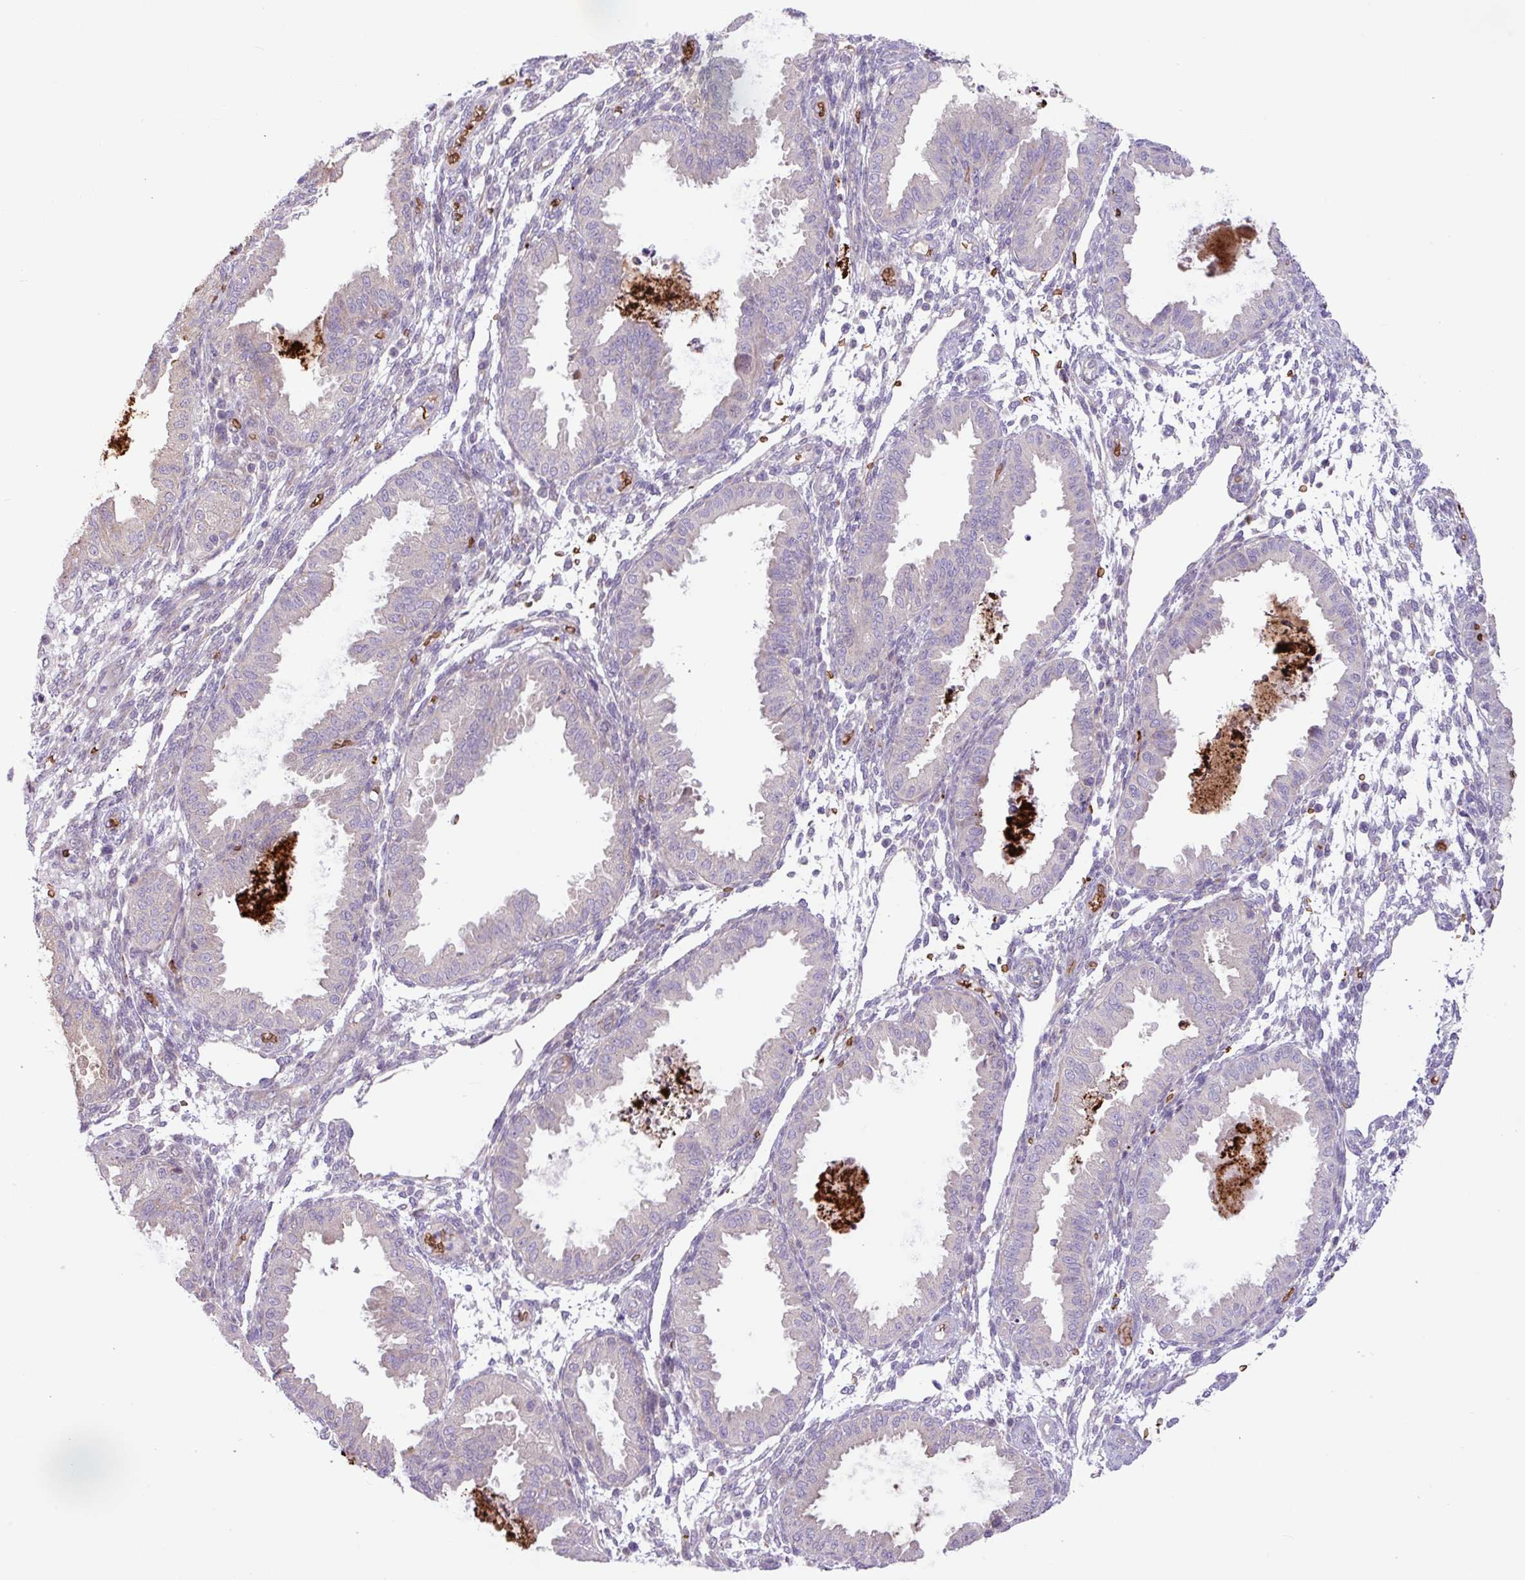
{"staining": {"intensity": "negative", "quantity": "none", "location": "none"}, "tissue": "endometrium", "cell_type": "Cells in endometrial stroma", "image_type": "normal", "snomed": [{"axis": "morphology", "description": "Normal tissue, NOS"}, {"axis": "topography", "description": "Endometrium"}], "caption": "The micrograph reveals no staining of cells in endometrial stroma in unremarkable endometrium. Brightfield microscopy of immunohistochemistry (IHC) stained with DAB (3,3'-diaminobenzidine) (brown) and hematoxylin (blue), captured at high magnification.", "gene": "RAD21L1", "patient": {"sex": "female", "age": 33}}